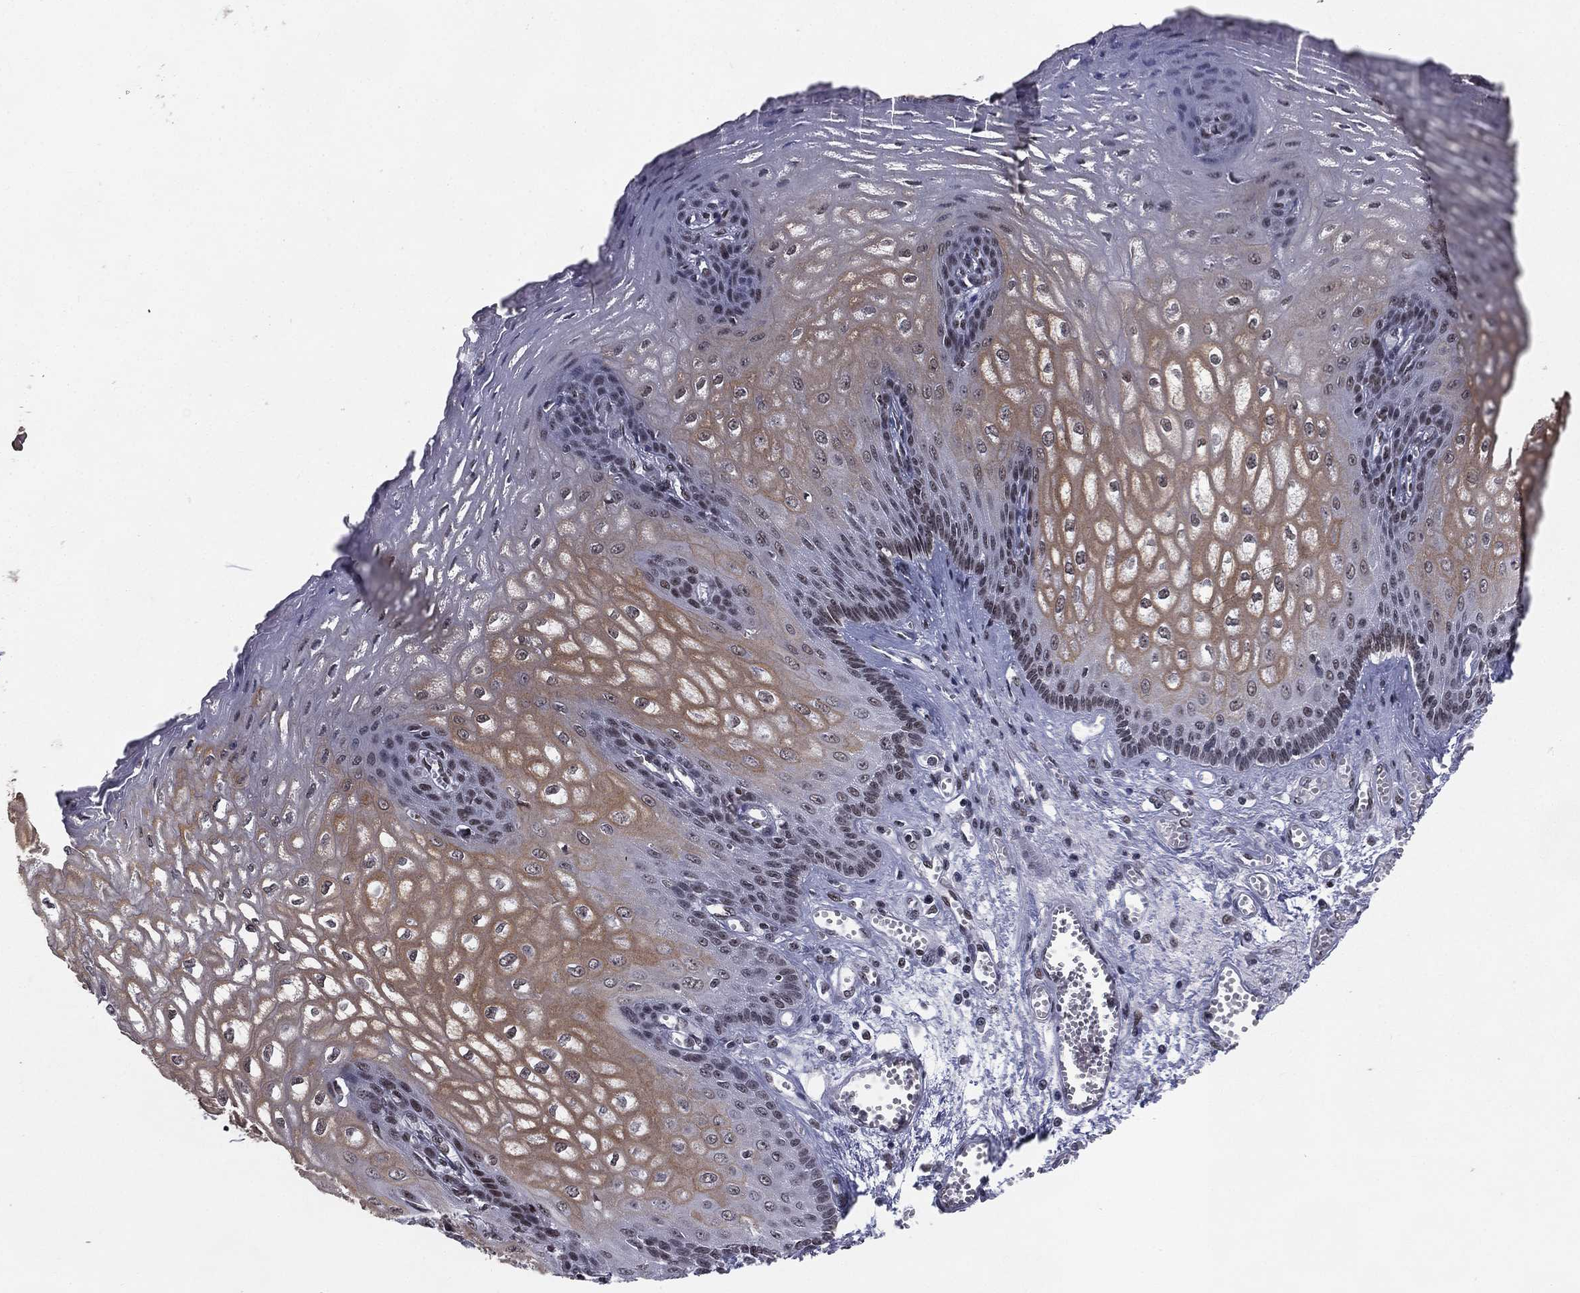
{"staining": {"intensity": "strong", "quantity": "<25%", "location": "nuclear"}, "tissue": "esophagus", "cell_type": "Squamous epithelial cells", "image_type": "normal", "snomed": [{"axis": "morphology", "description": "Normal tissue, NOS"}, {"axis": "topography", "description": "Esophagus"}], "caption": "Brown immunohistochemical staining in normal human esophagus reveals strong nuclear positivity in about <25% of squamous epithelial cells.", "gene": "RFX7", "patient": {"sex": "male", "age": 58}}